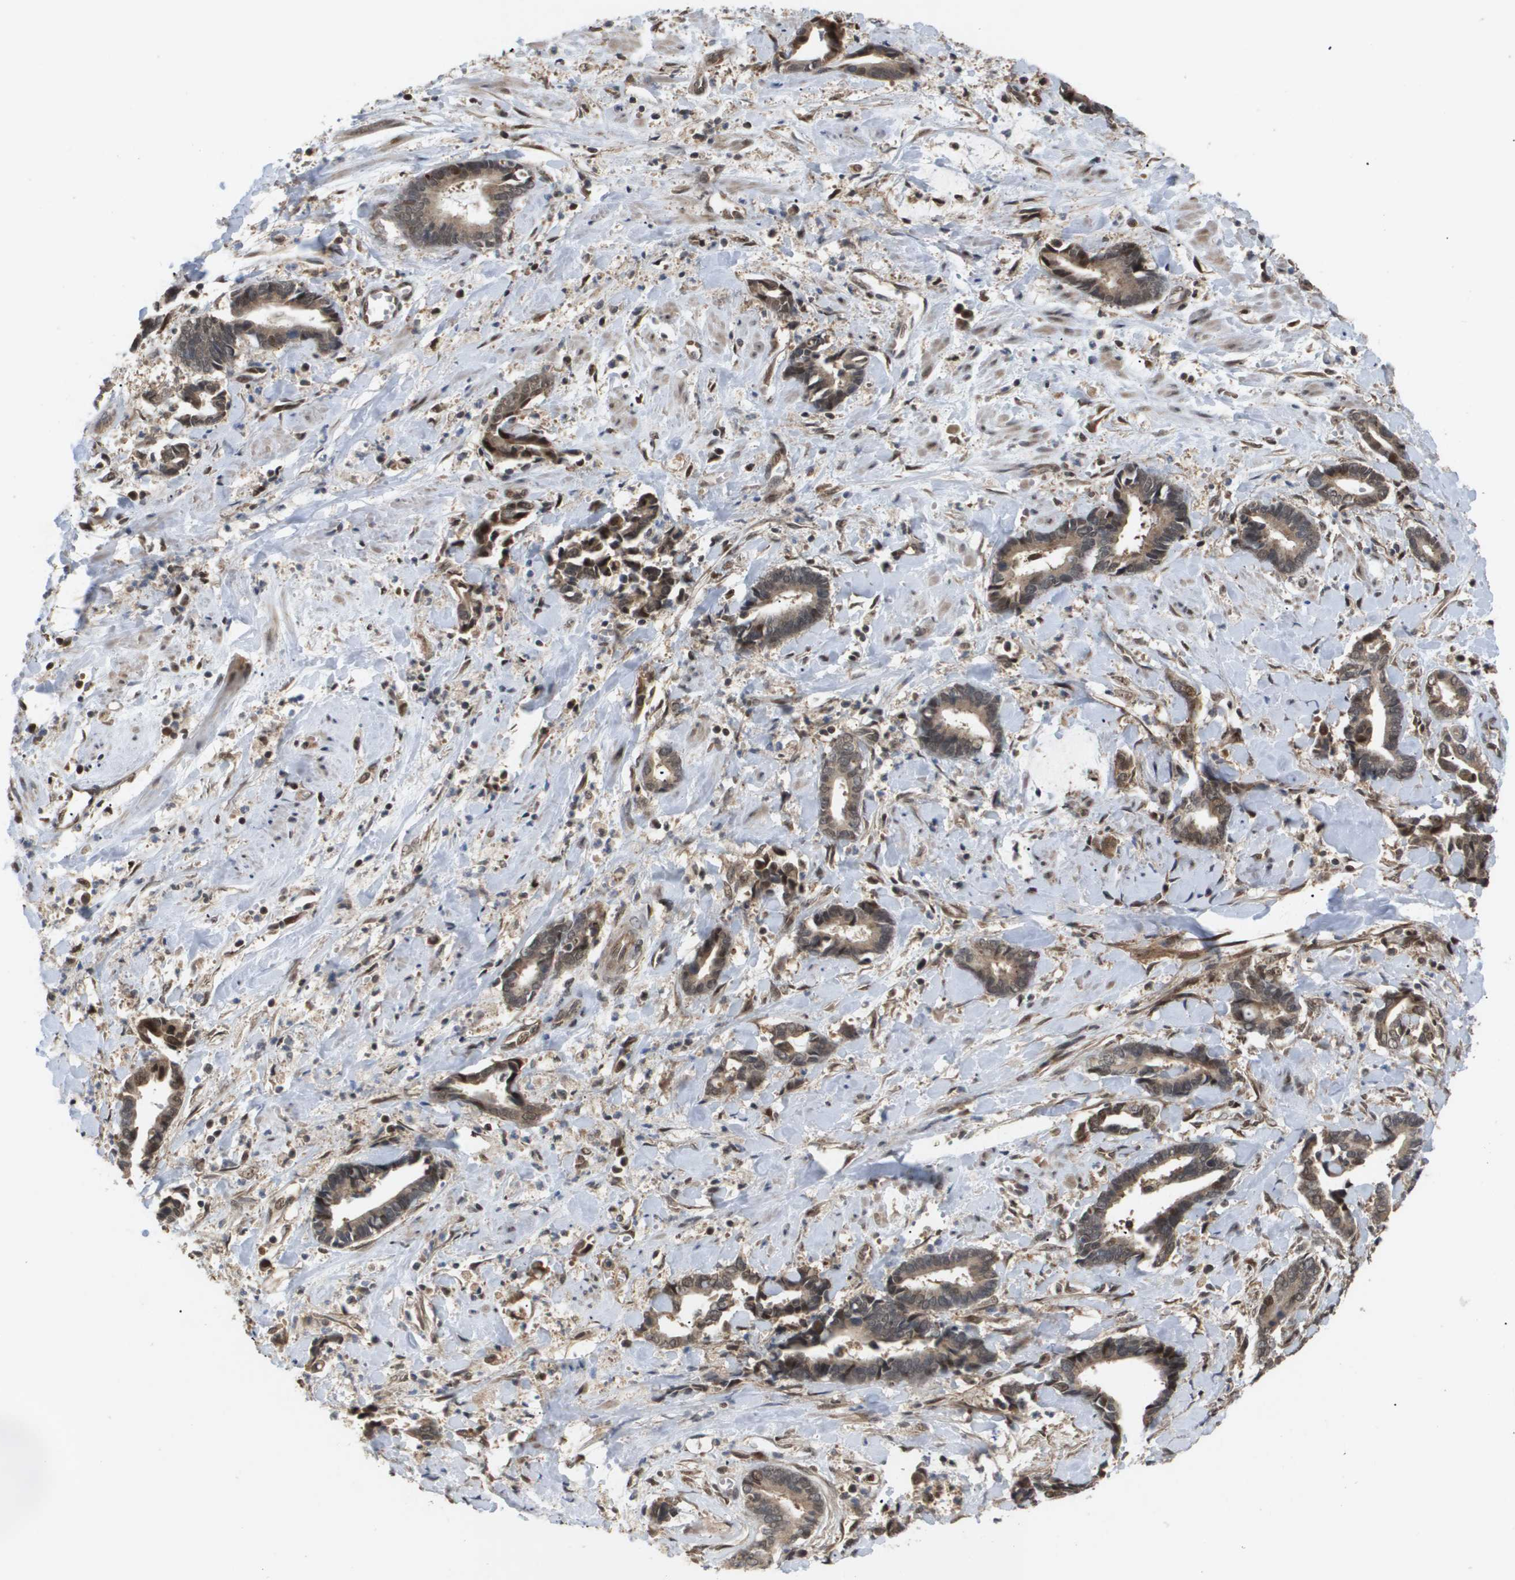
{"staining": {"intensity": "weak", "quantity": ">75%", "location": "cytoplasmic/membranous,nuclear"}, "tissue": "cervical cancer", "cell_type": "Tumor cells", "image_type": "cancer", "snomed": [{"axis": "morphology", "description": "Adenocarcinoma, NOS"}, {"axis": "topography", "description": "Cervix"}], "caption": "Weak cytoplasmic/membranous and nuclear positivity for a protein is seen in about >75% of tumor cells of cervical adenocarcinoma using IHC.", "gene": "PDGFB", "patient": {"sex": "female", "age": 44}}